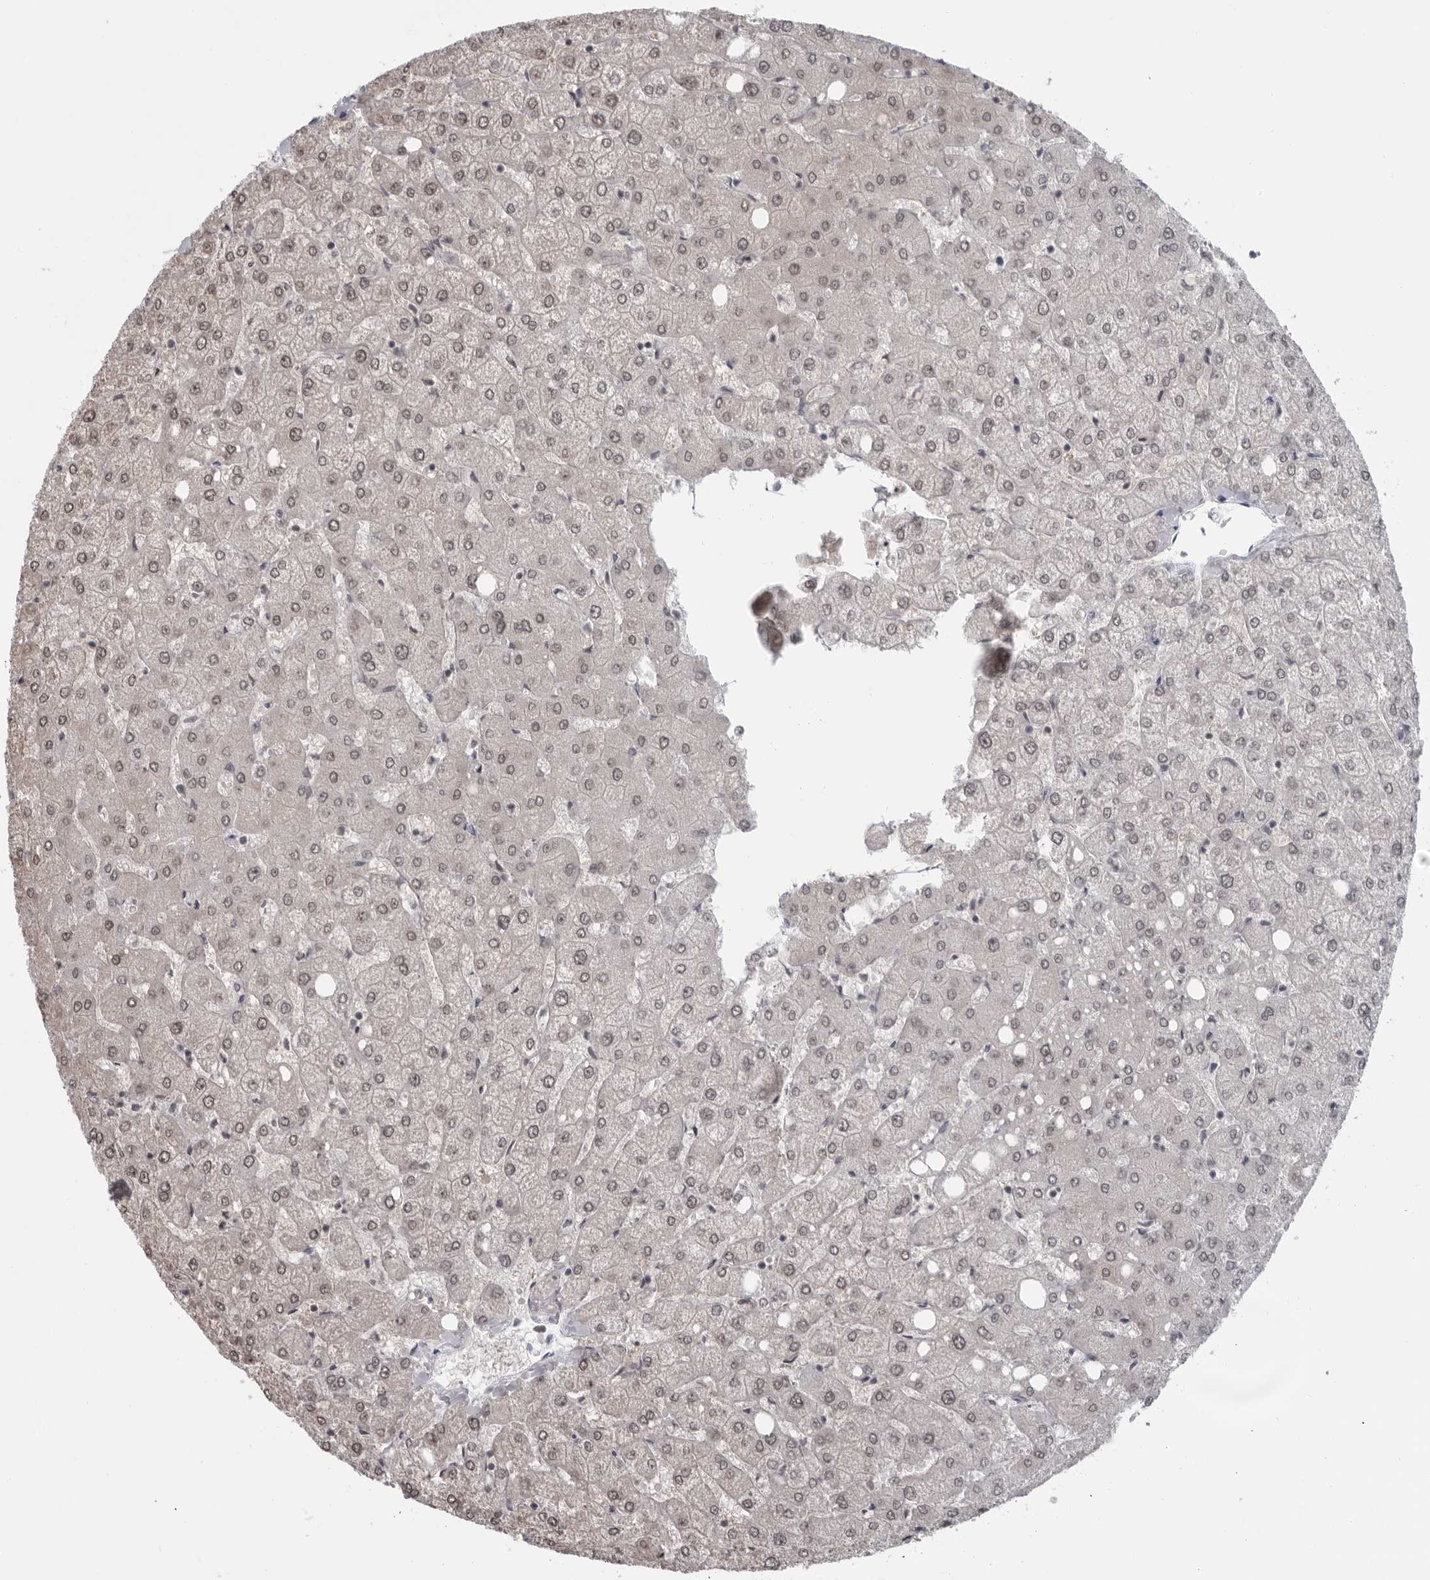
{"staining": {"intensity": "negative", "quantity": "none", "location": "none"}, "tissue": "liver", "cell_type": "Cholangiocytes", "image_type": "normal", "snomed": [{"axis": "morphology", "description": "Normal tissue, NOS"}, {"axis": "topography", "description": "Liver"}], "caption": "Cholangiocytes show no significant protein expression in unremarkable liver. (Stains: DAB (3,3'-diaminobenzidine) IHC with hematoxylin counter stain, Microscopy: brightfield microscopy at high magnification).", "gene": "LZIC", "patient": {"sex": "female", "age": 54}}